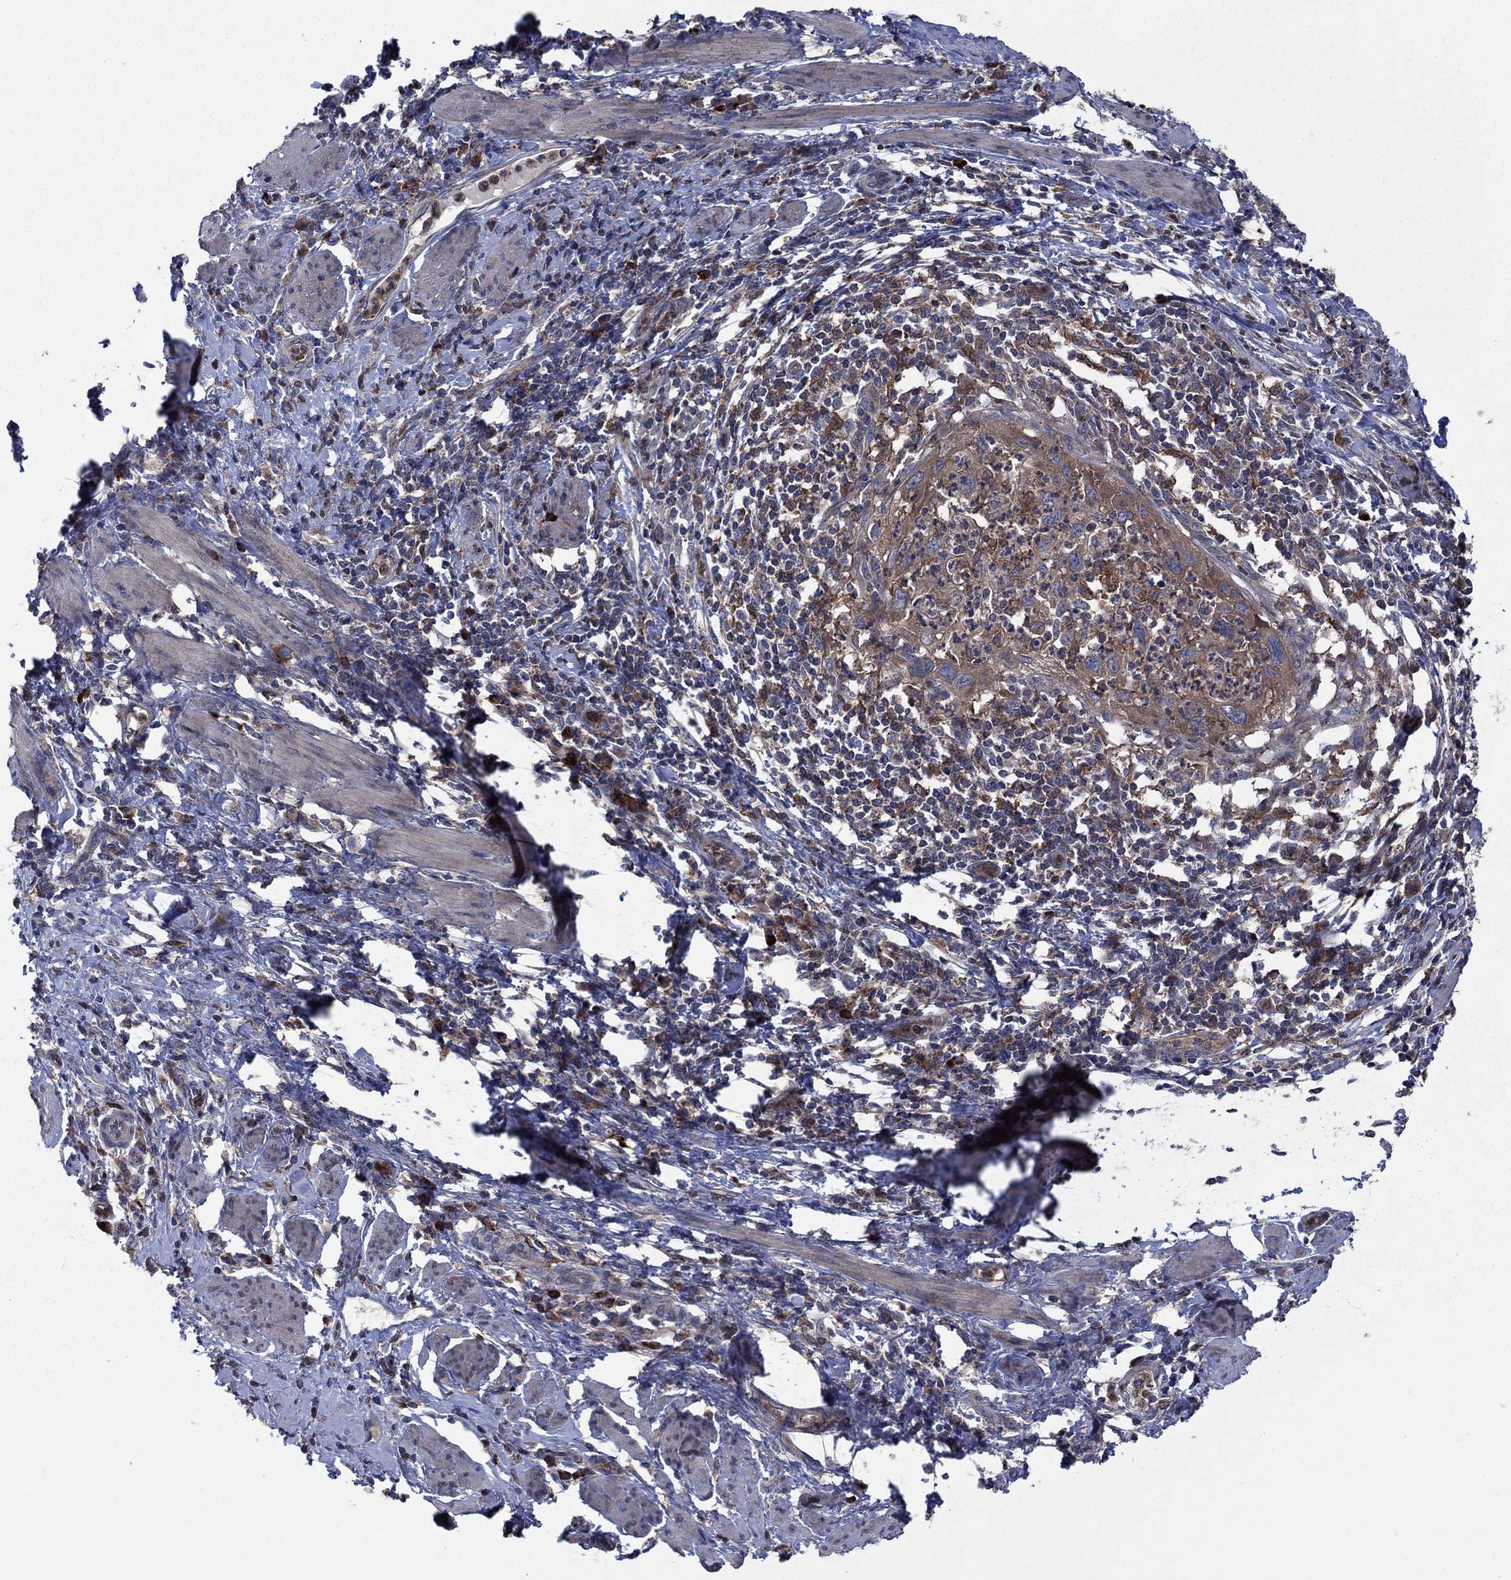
{"staining": {"intensity": "moderate", "quantity": ">75%", "location": "cytoplasmic/membranous"}, "tissue": "cervical cancer", "cell_type": "Tumor cells", "image_type": "cancer", "snomed": [{"axis": "morphology", "description": "Squamous cell carcinoma, NOS"}, {"axis": "topography", "description": "Cervix"}], "caption": "Cervical squamous cell carcinoma stained with a brown dye displays moderate cytoplasmic/membranous positive positivity in approximately >75% of tumor cells.", "gene": "MEA1", "patient": {"sex": "female", "age": 26}}